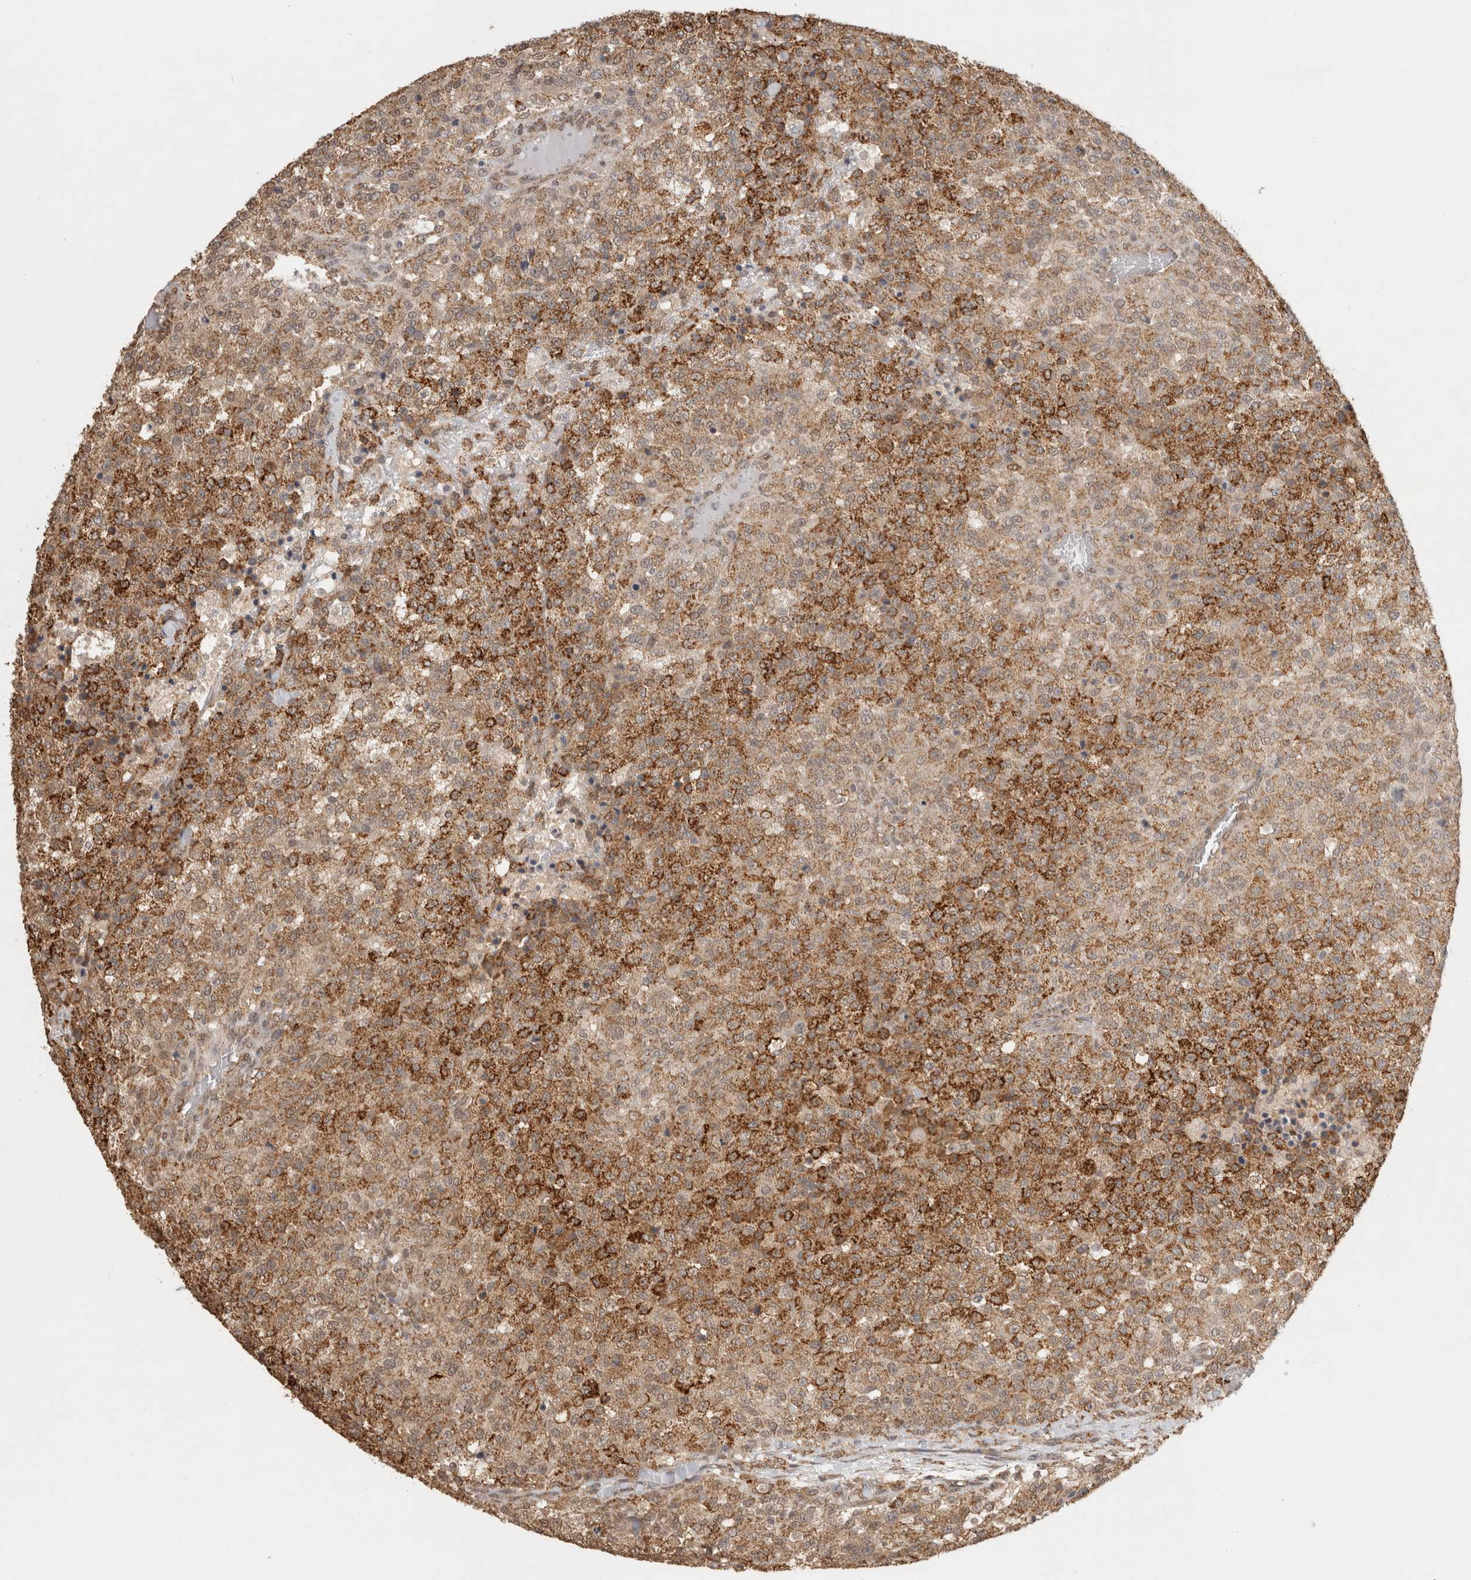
{"staining": {"intensity": "moderate", "quantity": ">75%", "location": "cytoplasmic/membranous"}, "tissue": "testis cancer", "cell_type": "Tumor cells", "image_type": "cancer", "snomed": [{"axis": "morphology", "description": "Seminoma, NOS"}, {"axis": "topography", "description": "Testis"}], "caption": "Testis seminoma stained for a protein (brown) shows moderate cytoplasmic/membranous positive expression in about >75% of tumor cells.", "gene": "BNIP3L", "patient": {"sex": "male", "age": 59}}